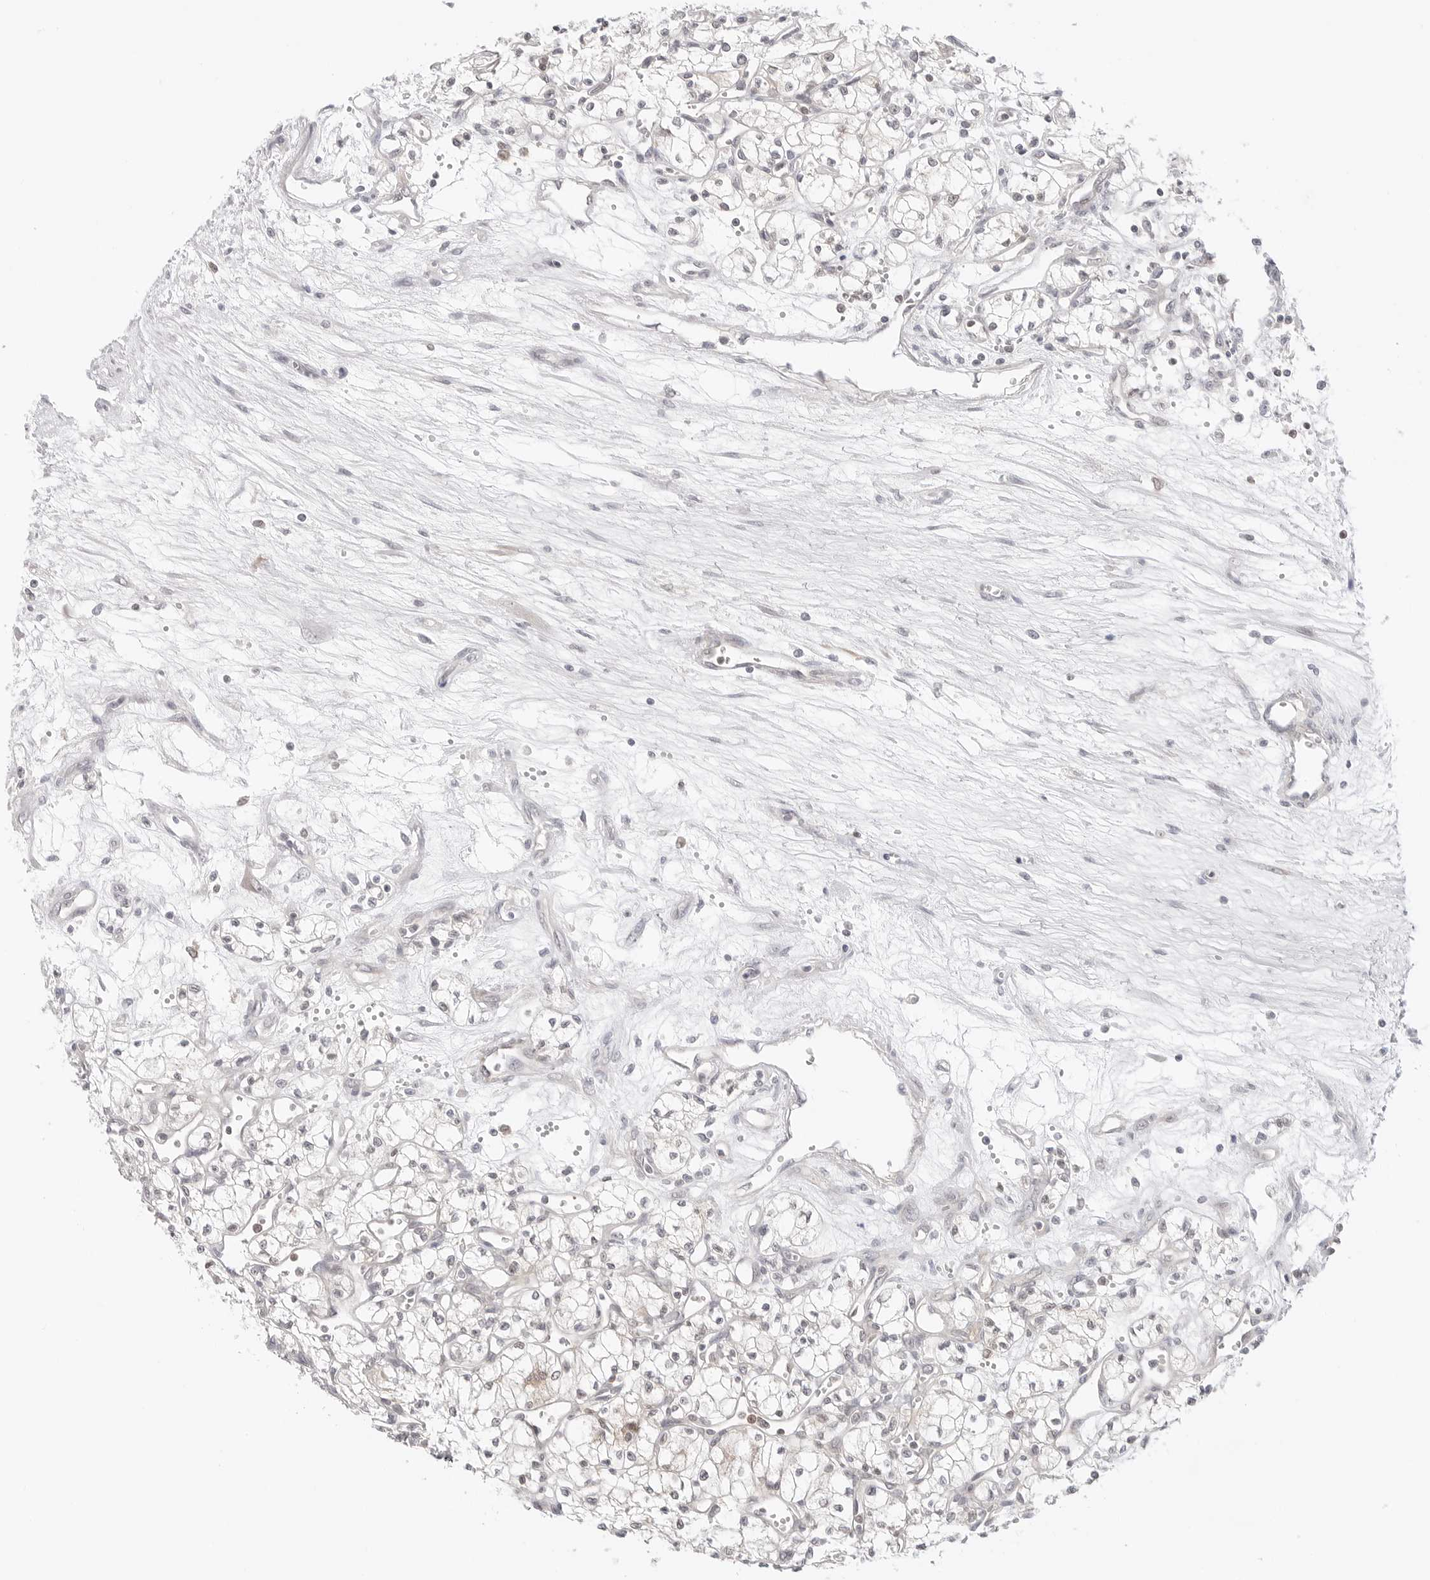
{"staining": {"intensity": "negative", "quantity": "none", "location": "none"}, "tissue": "renal cancer", "cell_type": "Tumor cells", "image_type": "cancer", "snomed": [{"axis": "morphology", "description": "Adenocarcinoma, NOS"}, {"axis": "topography", "description": "Kidney"}], "caption": "This is an IHC image of renal cancer. There is no positivity in tumor cells.", "gene": "NUDC", "patient": {"sex": "male", "age": 59}}